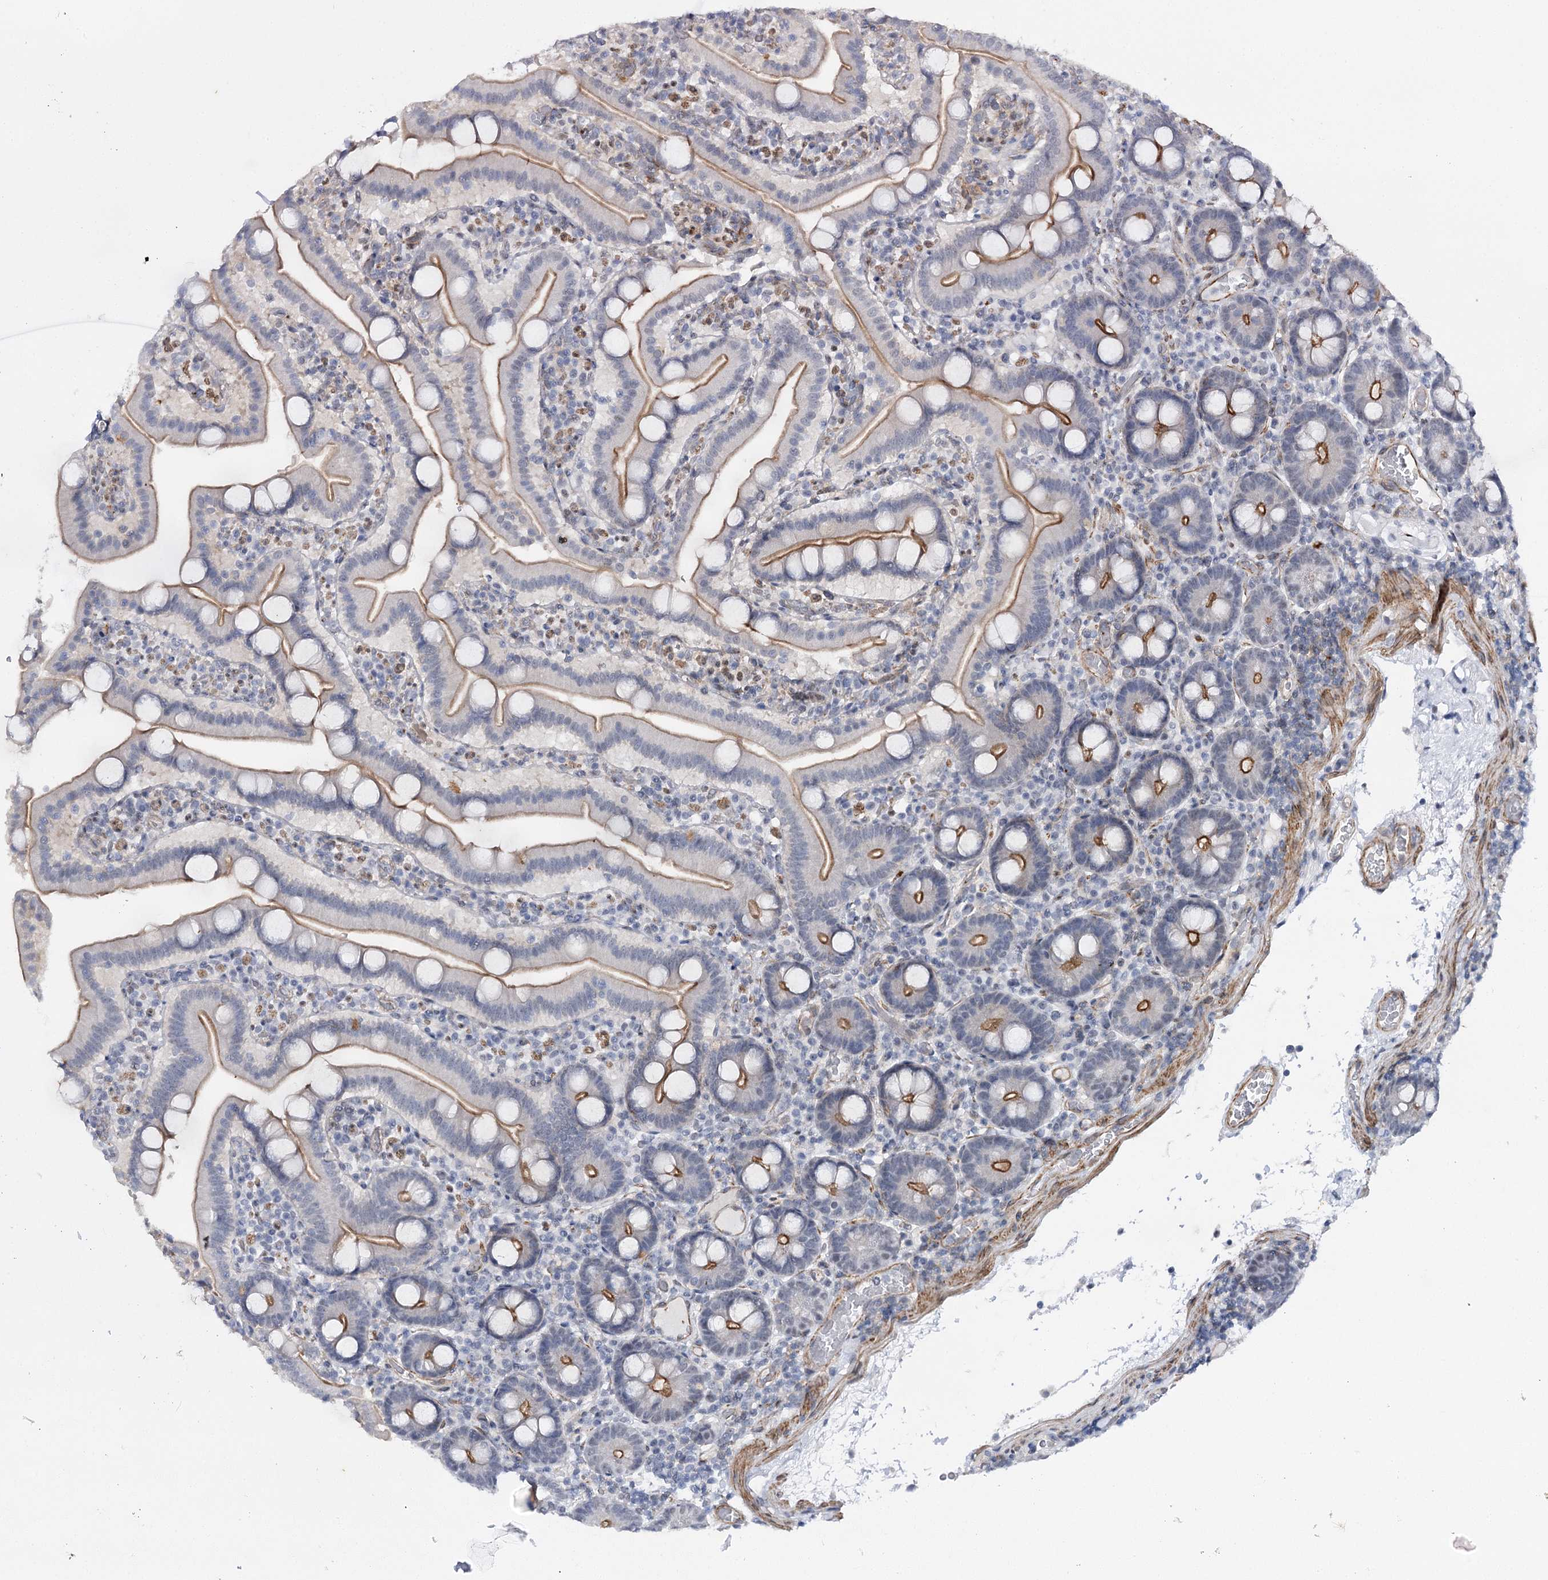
{"staining": {"intensity": "moderate", "quantity": "25%-75%", "location": "cytoplasmic/membranous"}, "tissue": "duodenum", "cell_type": "Glandular cells", "image_type": "normal", "snomed": [{"axis": "morphology", "description": "Normal tissue, NOS"}, {"axis": "topography", "description": "Duodenum"}], "caption": "This micrograph shows normal duodenum stained with IHC to label a protein in brown. The cytoplasmic/membranous of glandular cells show moderate positivity for the protein. Nuclei are counter-stained blue.", "gene": "AGXT2", "patient": {"sex": "male", "age": 55}}